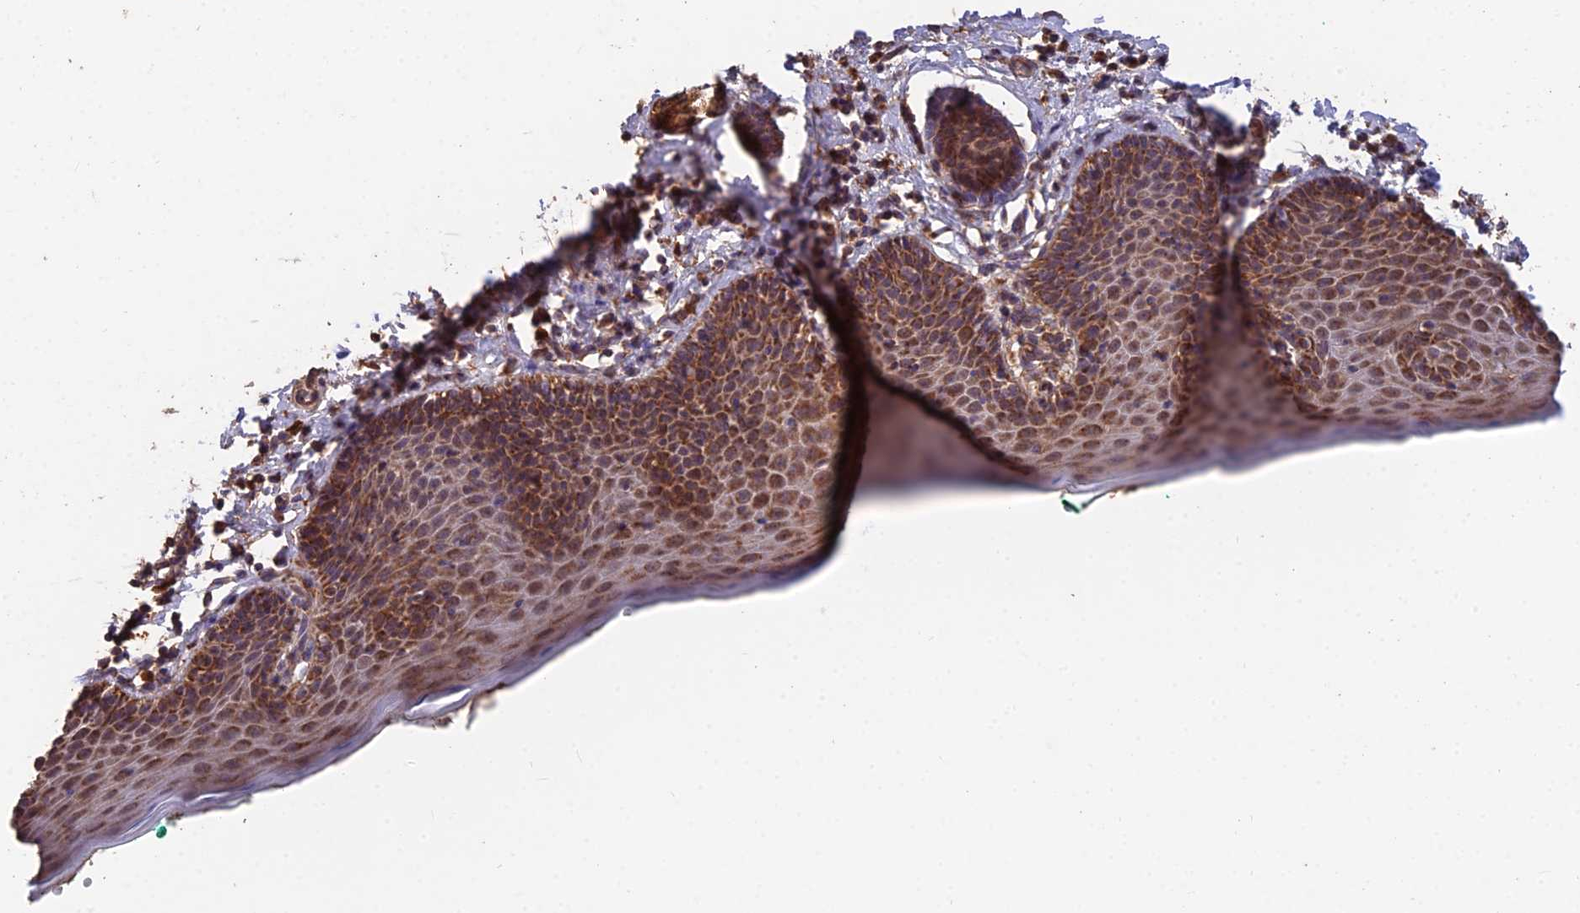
{"staining": {"intensity": "strong", "quantity": ">75%", "location": "cytoplasmic/membranous"}, "tissue": "skin", "cell_type": "Epidermal cells", "image_type": "normal", "snomed": [{"axis": "morphology", "description": "Normal tissue, NOS"}, {"axis": "topography", "description": "Vulva"}], "caption": "Strong cytoplasmic/membranous staining for a protein is identified in about >75% of epidermal cells of normal skin using immunohistochemistry (IHC).", "gene": "IFT22", "patient": {"sex": "female", "age": 66}}